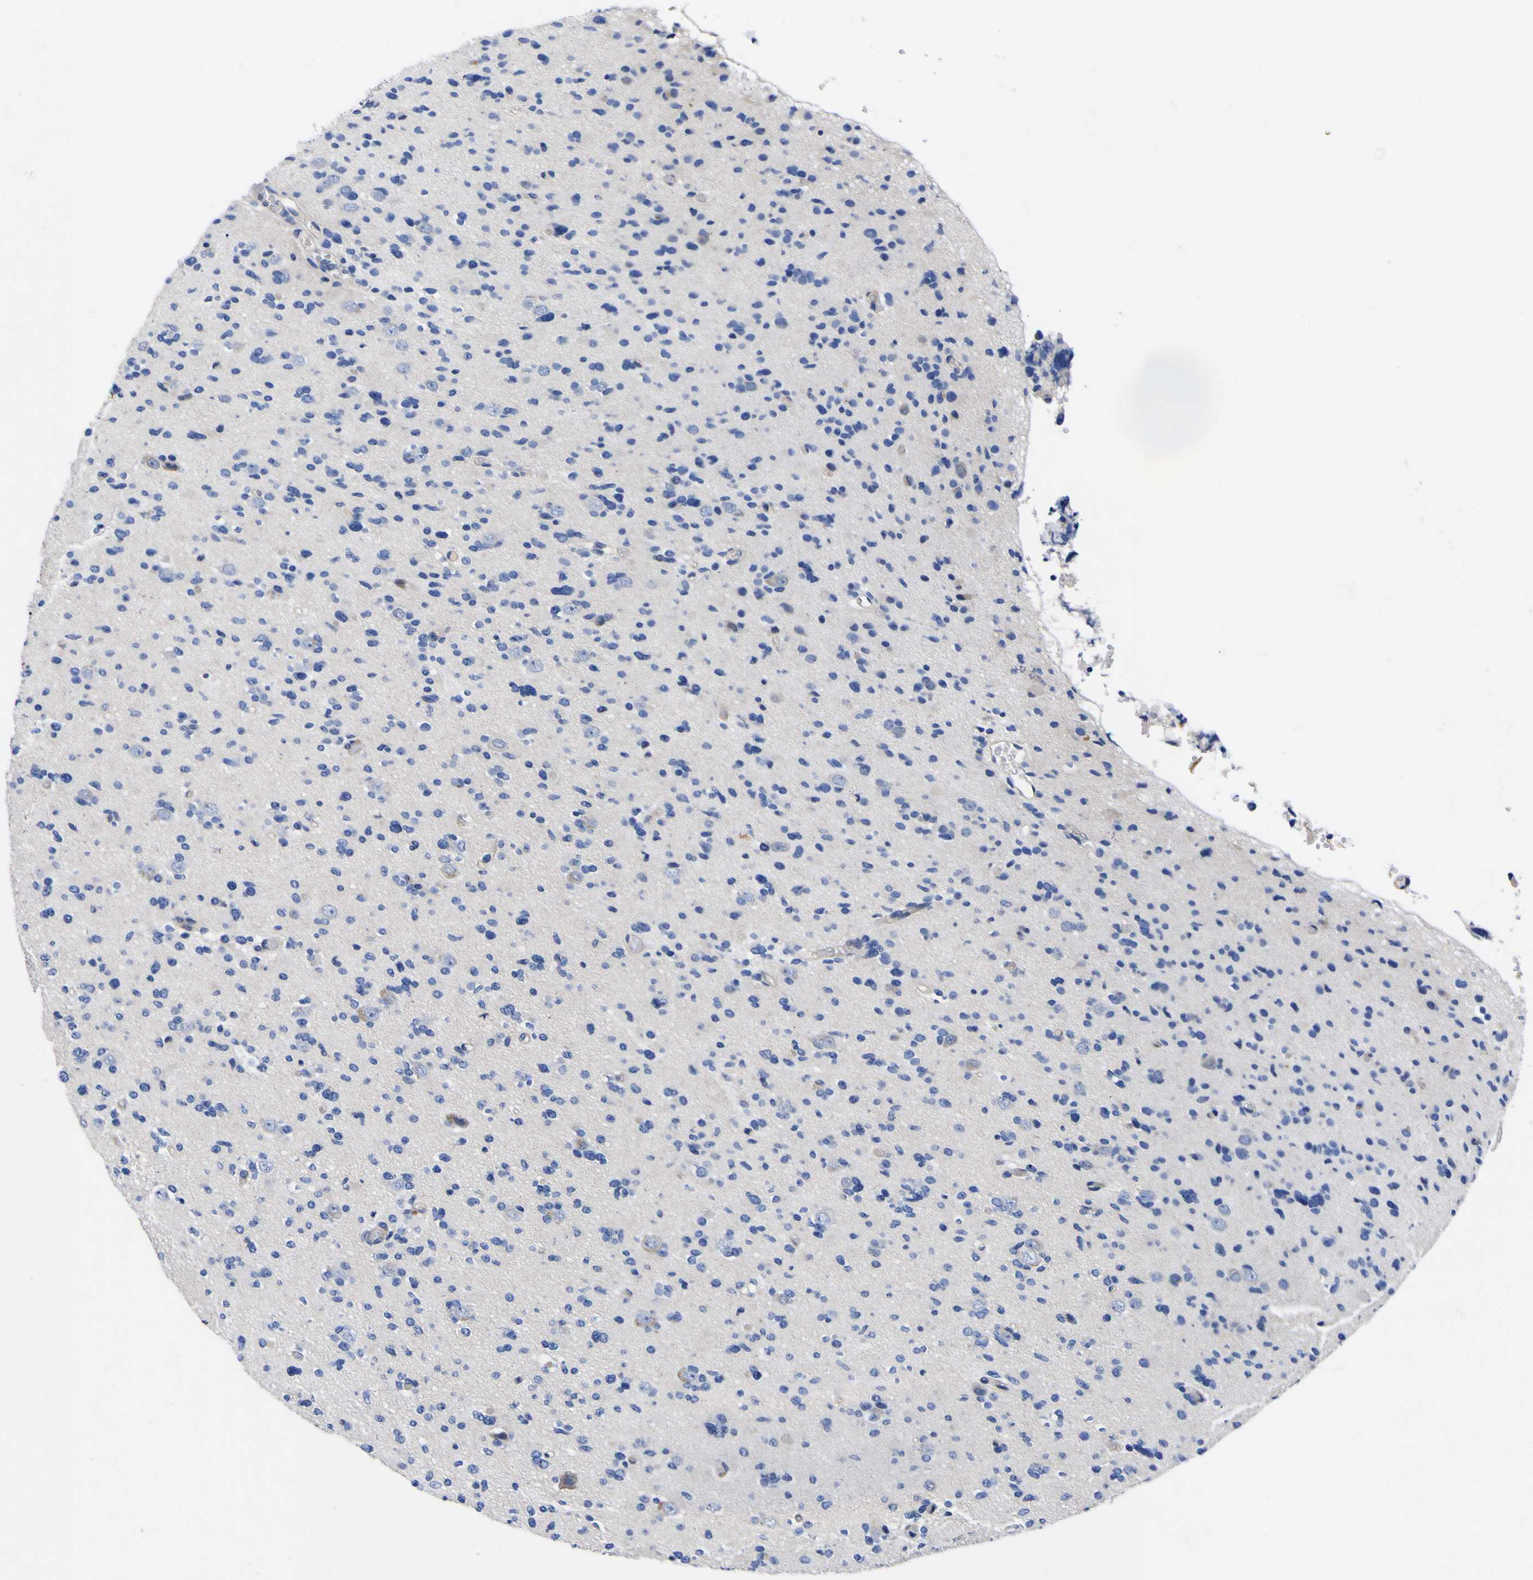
{"staining": {"intensity": "negative", "quantity": "none", "location": "none"}, "tissue": "glioma", "cell_type": "Tumor cells", "image_type": "cancer", "snomed": [{"axis": "morphology", "description": "Glioma, malignant, Low grade"}, {"axis": "topography", "description": "Brain"}], "caption": "High magnification brightfield microscopy of malignant low-grade glioma stained with DAB (3,3'-diaminobenzidine) (brown) and counterstained with hematoxylin (blue): tumor cells show no significant positivity.", "gene": "VASN", "patient": {"sex": "female", "age": 22}}